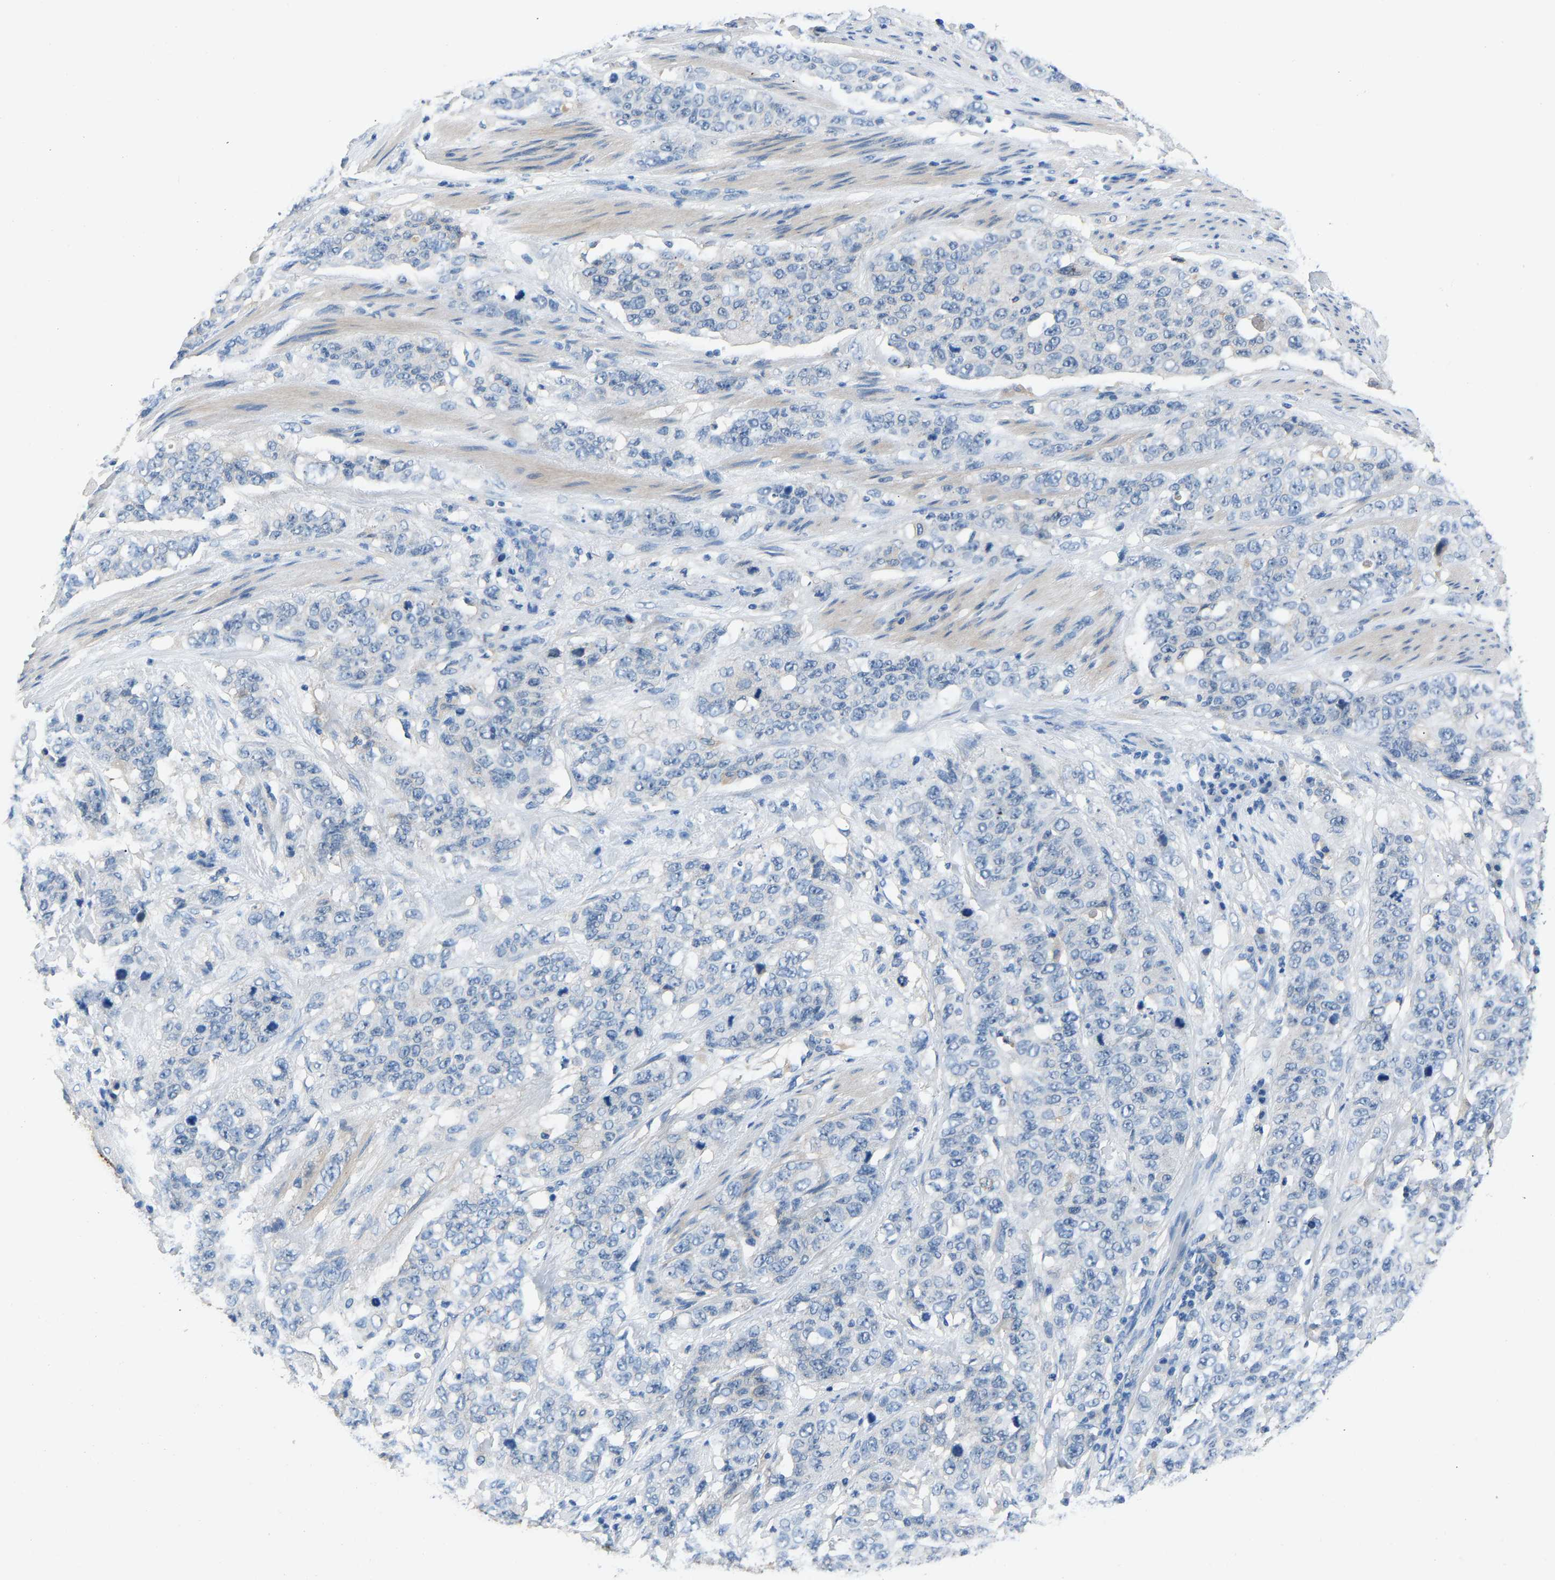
{"staining": {"intensity": "negative", "quantity": "none", "location": "none"}, "tissue": "stomach cancer", "cell_type": "Tumor cells", "image_type": "cancer", "snomed": [{"axis": "morphology", "description": "Adenocarcinoma, NOS"}, {"axis": "topography", "description": "Stomach"}], "caption": "The immunohistochemistry image has no significant expression in tumor cells of adenocarcinoma (stomach) tissue.", "gene": "DNAAF5", "patient": {"sex": "male", "age": 48}}